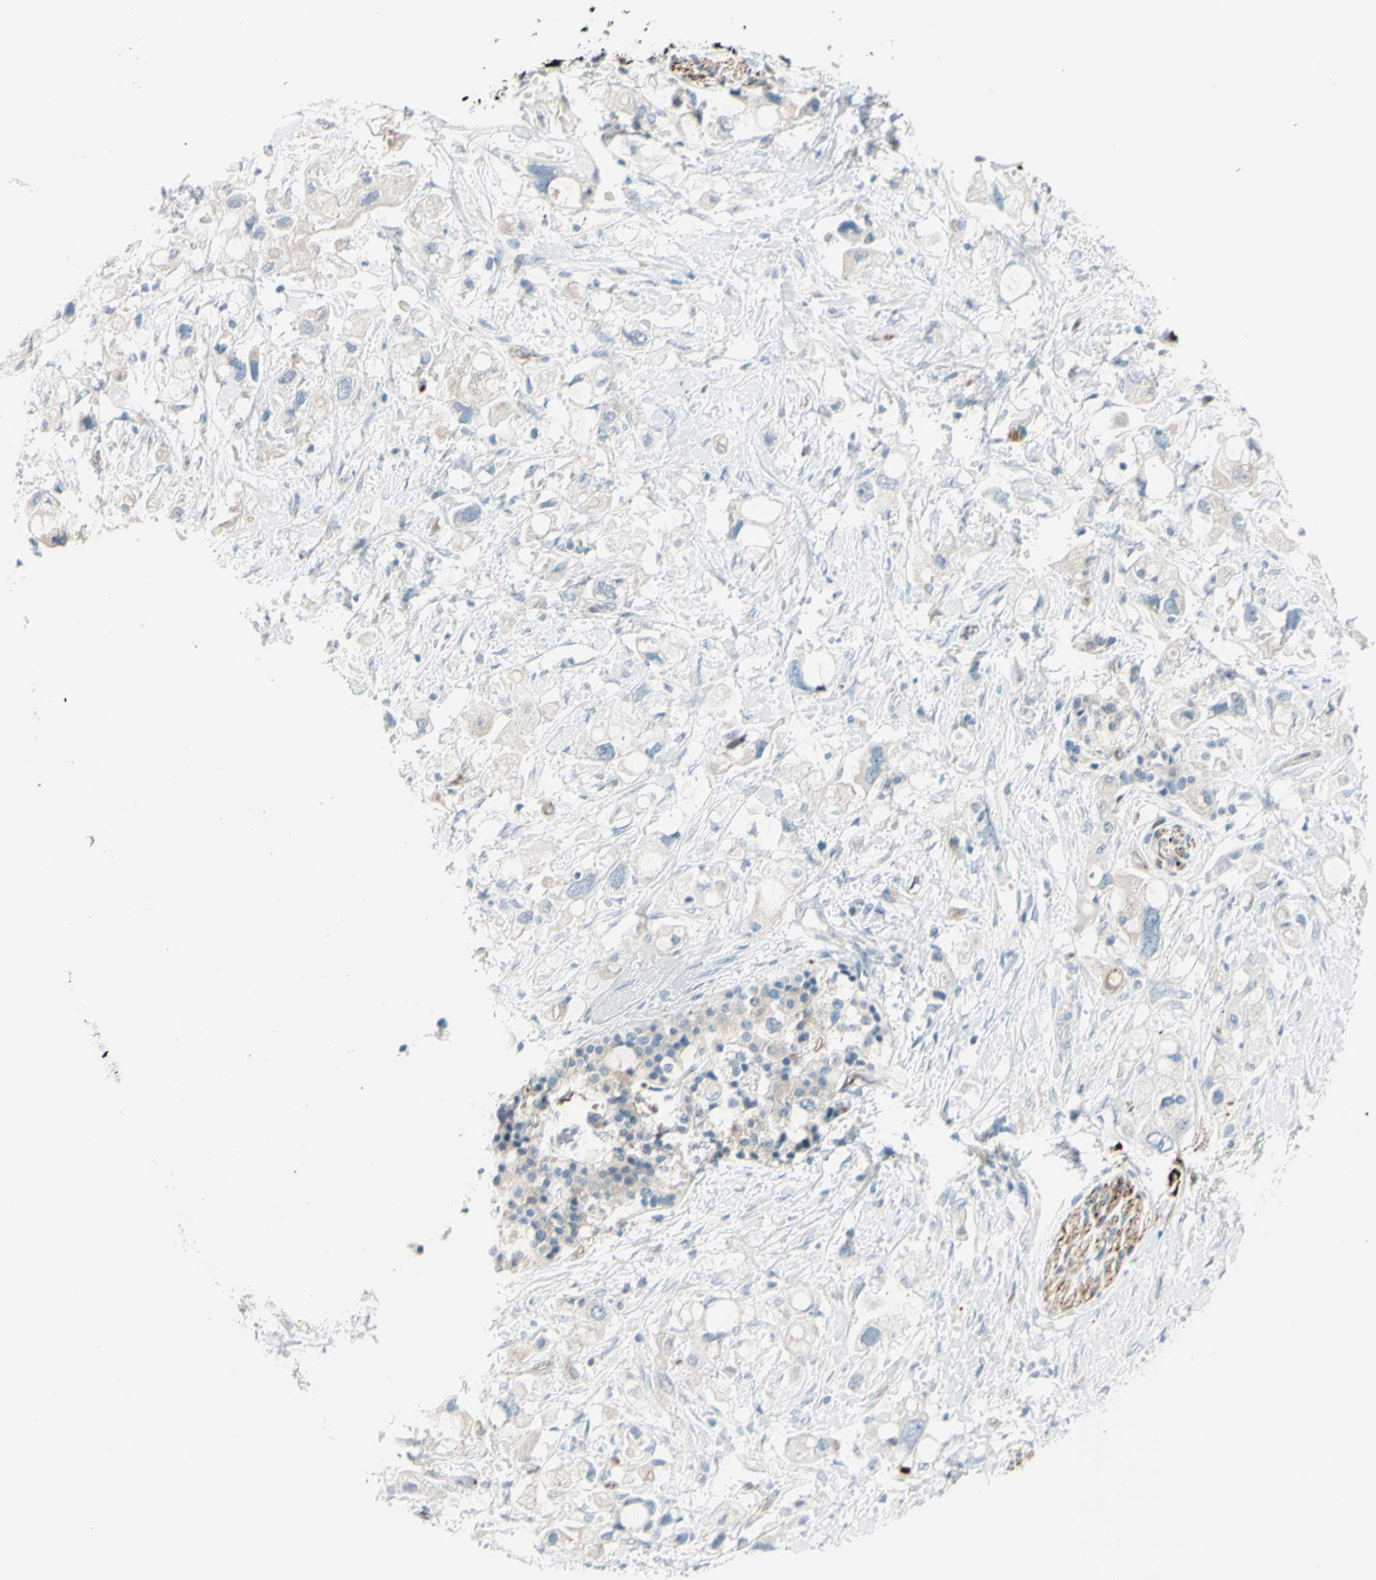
{"staining": {"intensity": "negative", "quantity": "none", "location": "none"}, "tissue": "pancreatic cancer", "cell_type": "Tumor cells", "image_type": "cancer", "snomed": [{"axis": "morphology", "description": "Adenocarcinoma, NOS"}, {"axis": "topography", "description": "Pancreas"}], "caption": "A photomicrograph of adenocarcinoma (pancreatic) stained for a protein exhibits no brown staining in tumor cells.", "gene": "GPR34", "patient": {"sex": "female", "age": 56}}